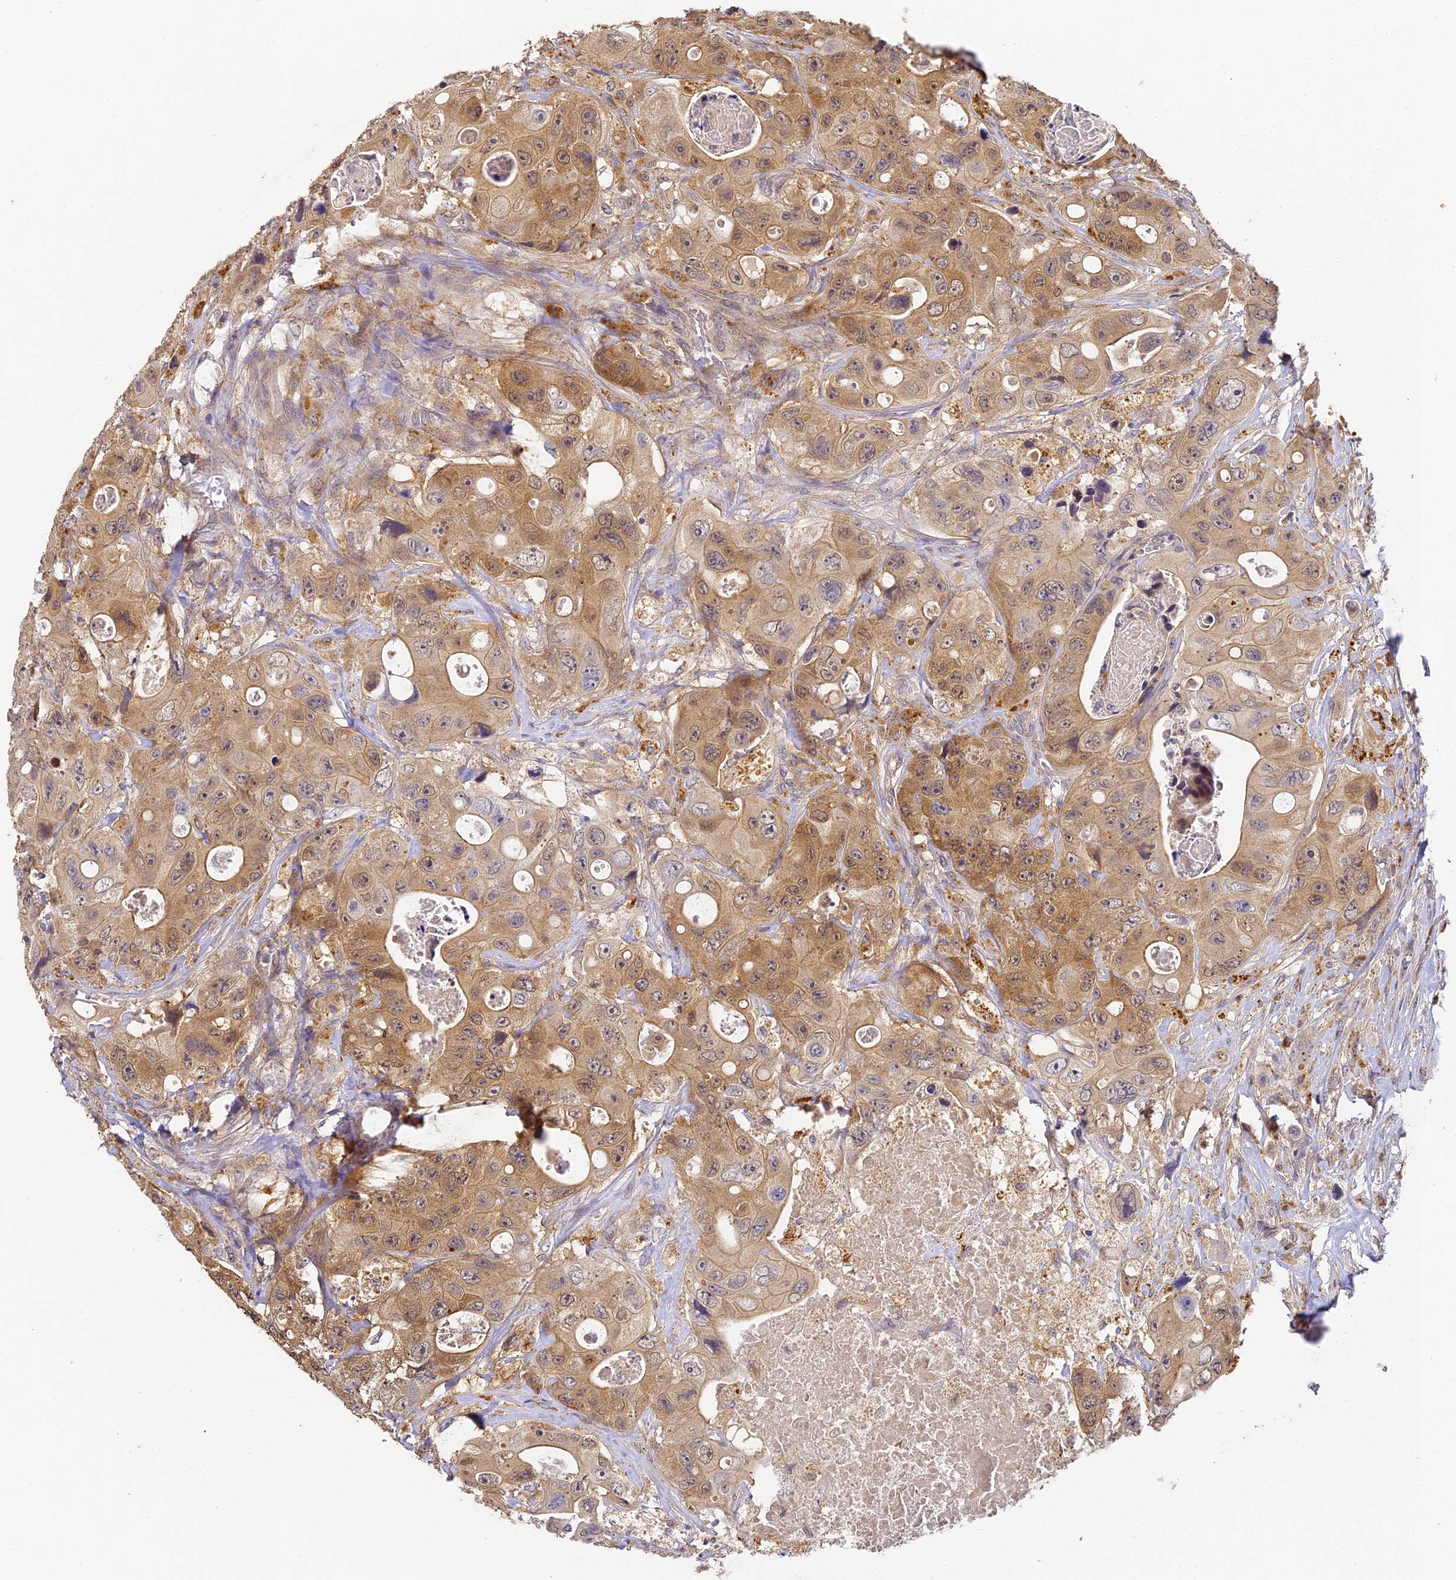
{"staining": {"intensity": "moderate", "quantity": ">75%", "location": "cytoplasmic/membranous,nuclear"}, "tissue": "colorectal cancer", "cell_type": "Tumor cells", "image_type": "cancer", "snomed": [{"axis": "morphology", "description": "Adenocarcinoma, NOS"}, {"axis": "topography", "description": "Colon"}], "caption": "Immunohistochemistry (IHC) staining of adenocarcinoma (colorectal), which reveals medium levels of moderate cytoplasmic/membranous and nuclear positivity in approximately >75% of tumor cells indicating moderate cytoplasmic/membranous and nuclear protein expression. The staining was performed using DAB (3,3'-diaminobenzidine) (brown) for protein detection and nuclei were counterstained in hematoxylin (blue).", "gene": "YAE1", "patient": {"sex": "female", "age": 46}}